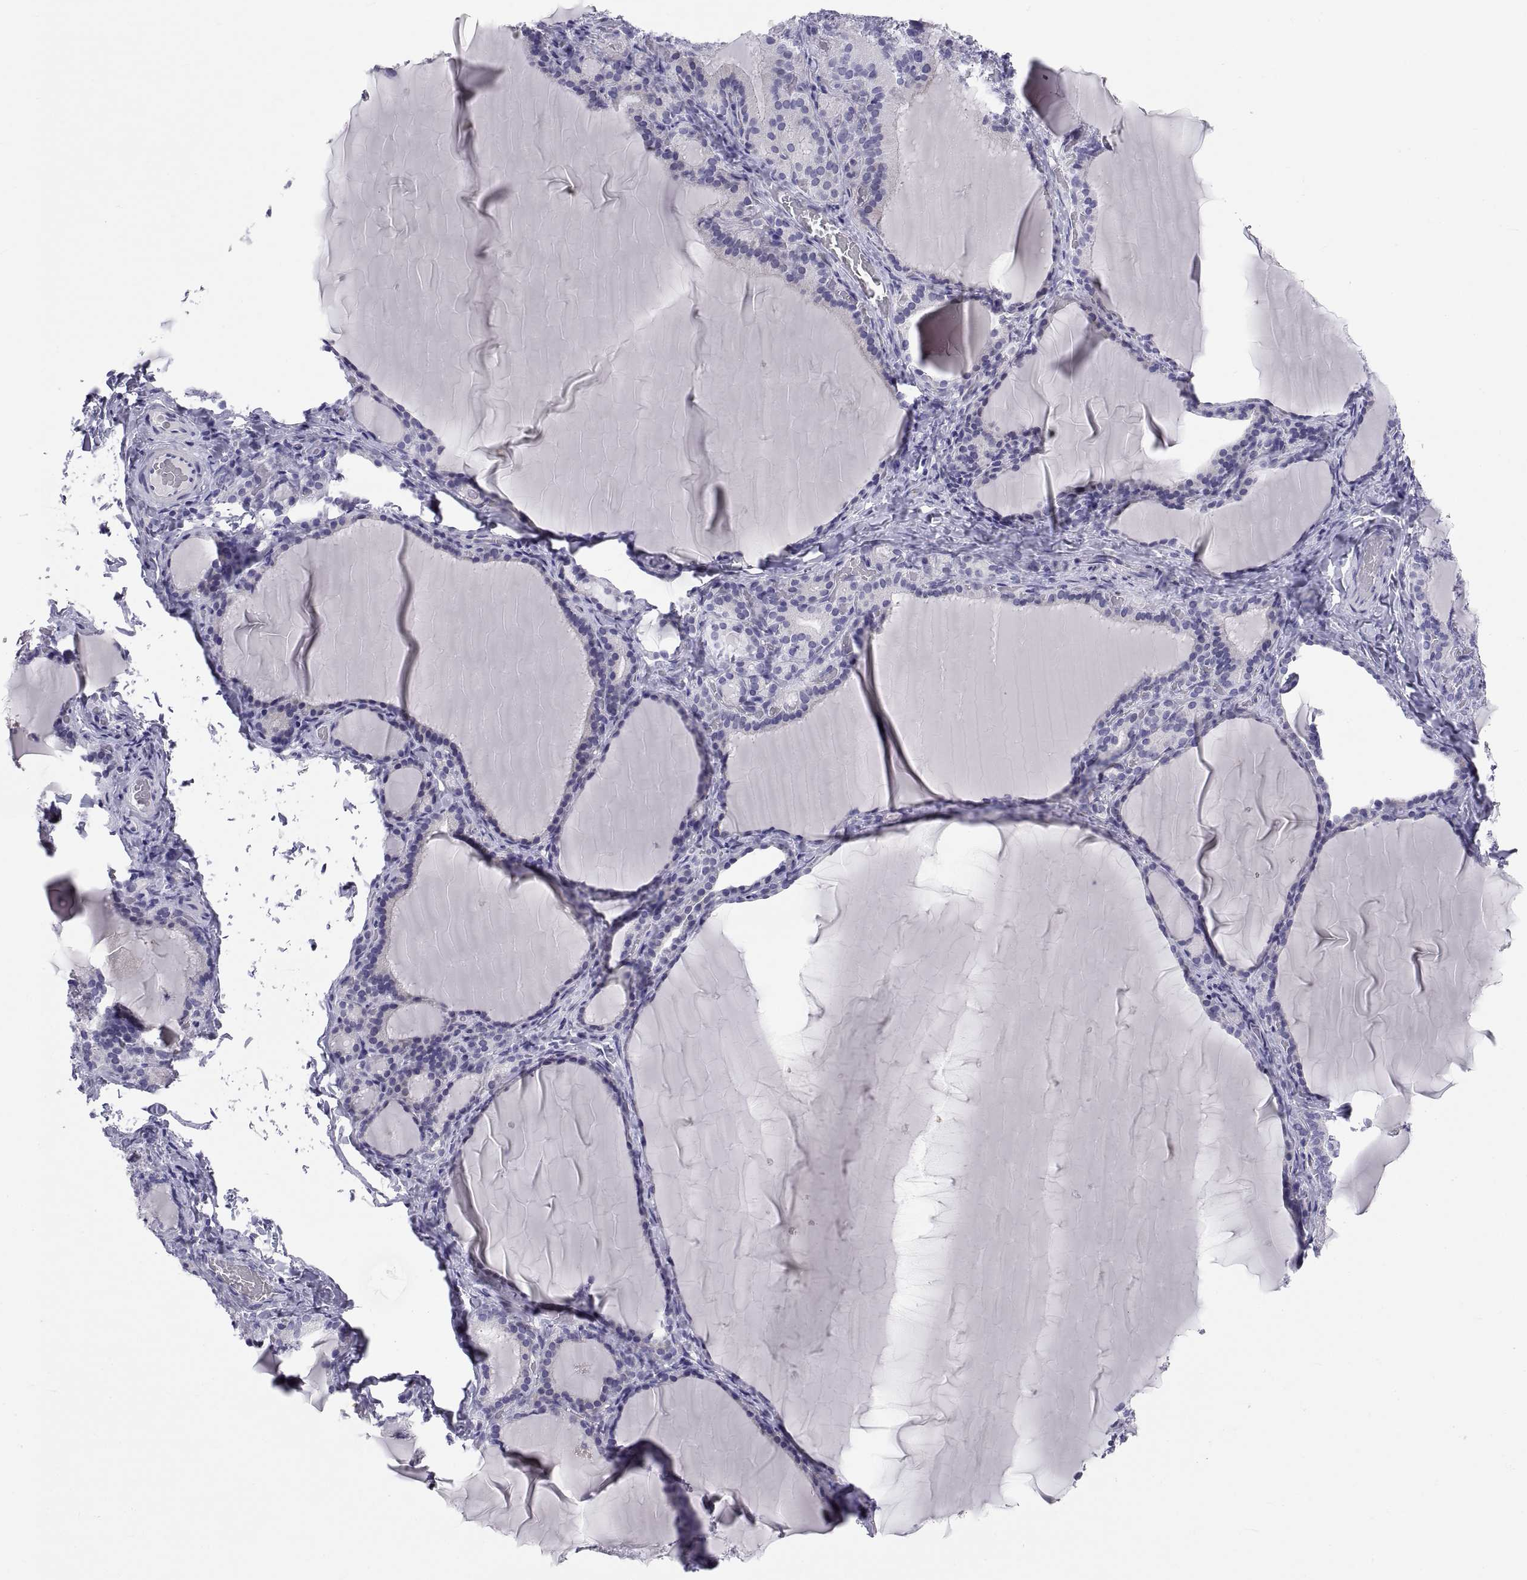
{"staining": {"intensity": "negative", "quantity": "none", "location": "none"}, "tissue": "thyroid gland", "cell_type": "Glandular cells", "image_type": "normal", "snomed": [{"axis": "morphology", "description": "Normal tissue, NOS"}, {"axis": "morphology", "description": "Hyperplasia, NOS"}, {"axis": "topography", "description": "Thyroid gland"}], "caption": "Glandular cells are negative for protein expression in normal human thyroid gland. (DAB immunohistochemistry (IHC), high magnification).", "gene": "TEX13A", "patient": {"sex": "female", "age": 27}}